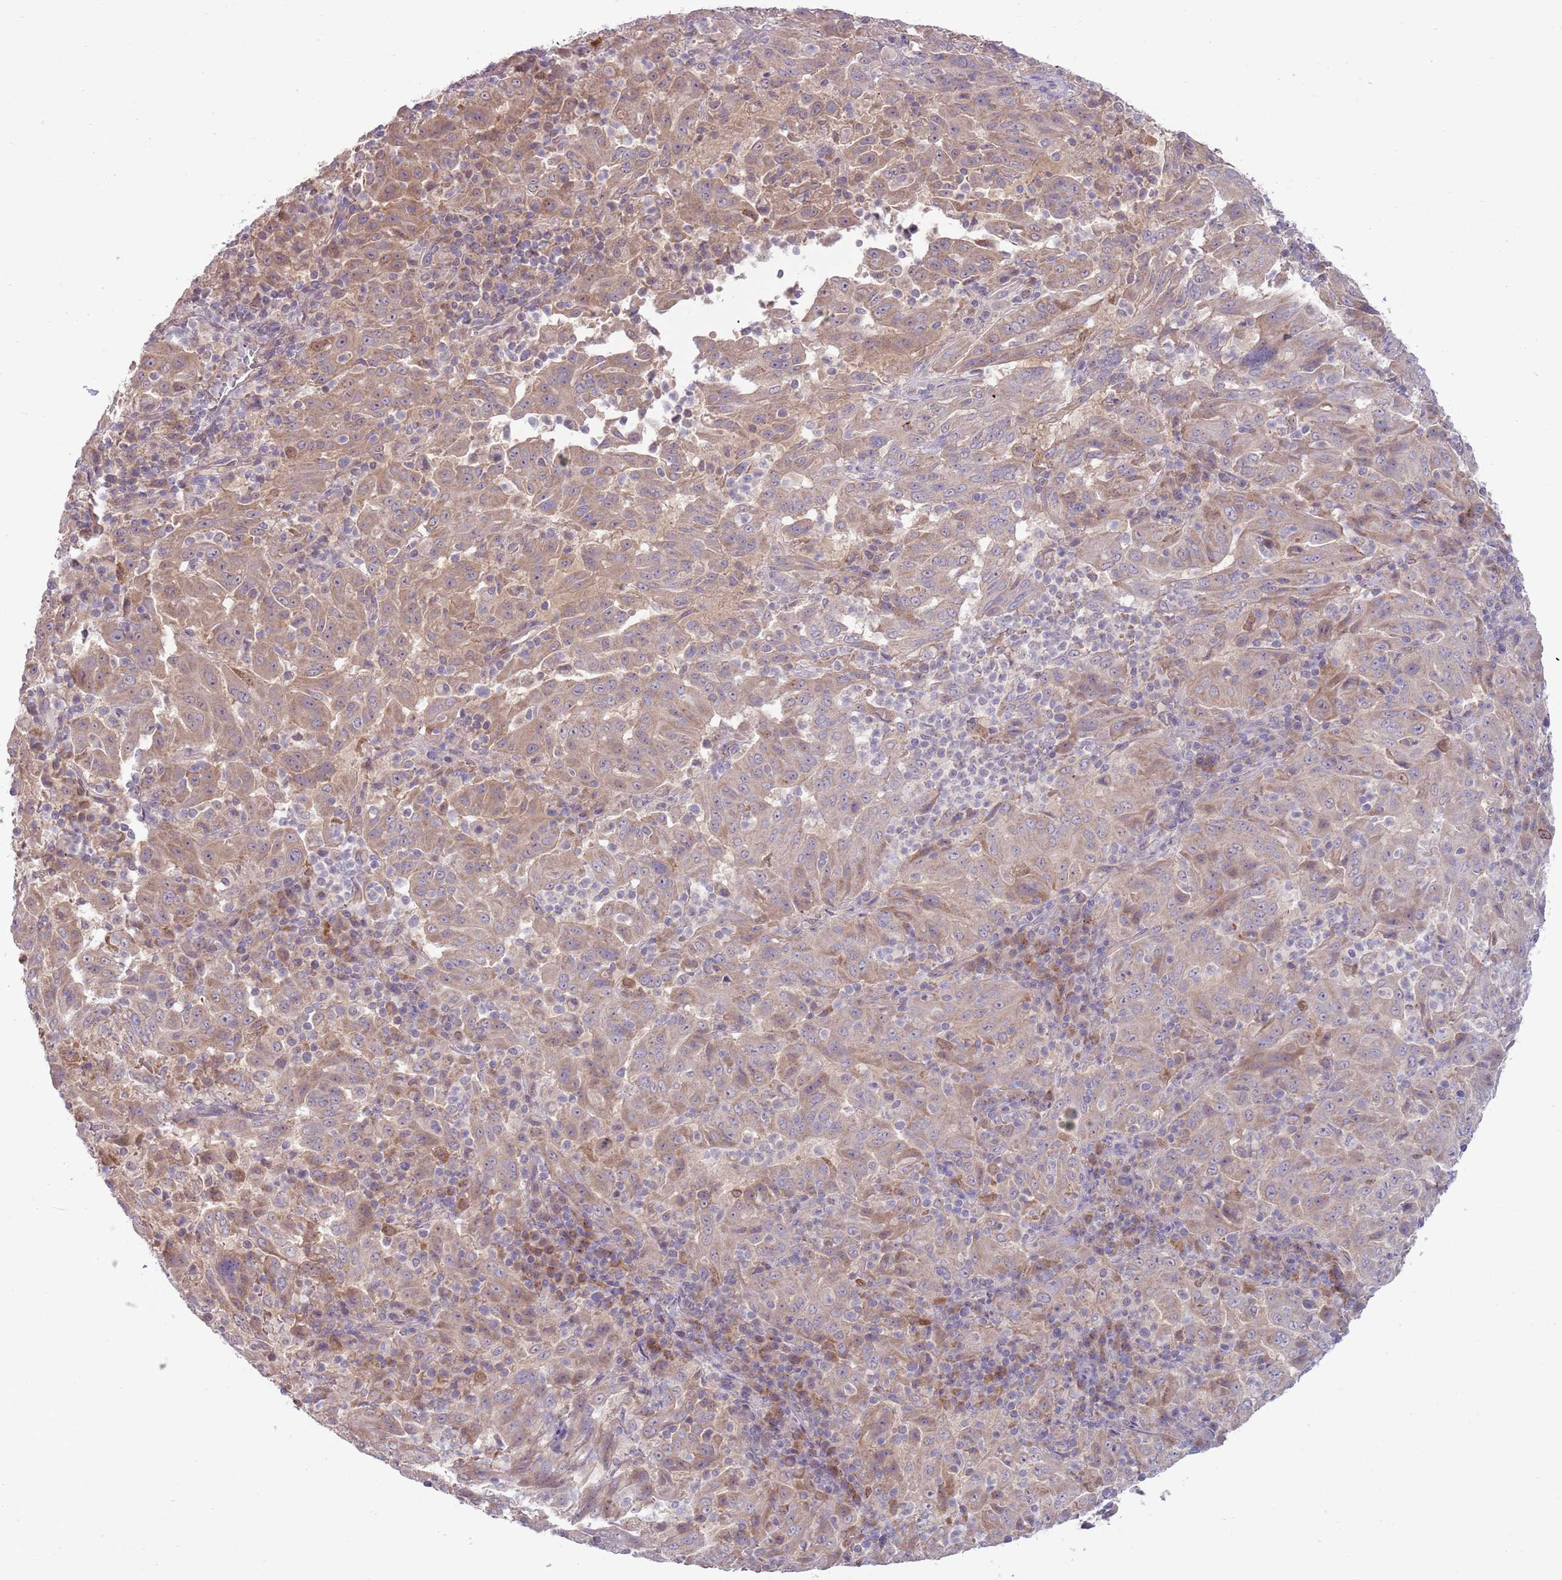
{"staining": {"intensity": "moderate", "quantity": "<25%", "location": "cytoplasmic/membranous"}, "tissue": "pancreatic cancer", "cell_type": "Tumor cells", "image_type": "cancer", "snomed": [{"axis": "morphology", "description": "Adenocarcinoma, NOS"}, {"axis": "topography", "description": "Pancreas"}], "caption": "IHC of human adenocarcinoma (pancreatic) exhibits low levels of moderate cytoplasmic/membranous expression in about <25% of tumor cells. Nuclei are stained in blue.", "gene": "SKOR2", "patient": {"sex": "male", "age": 63}}